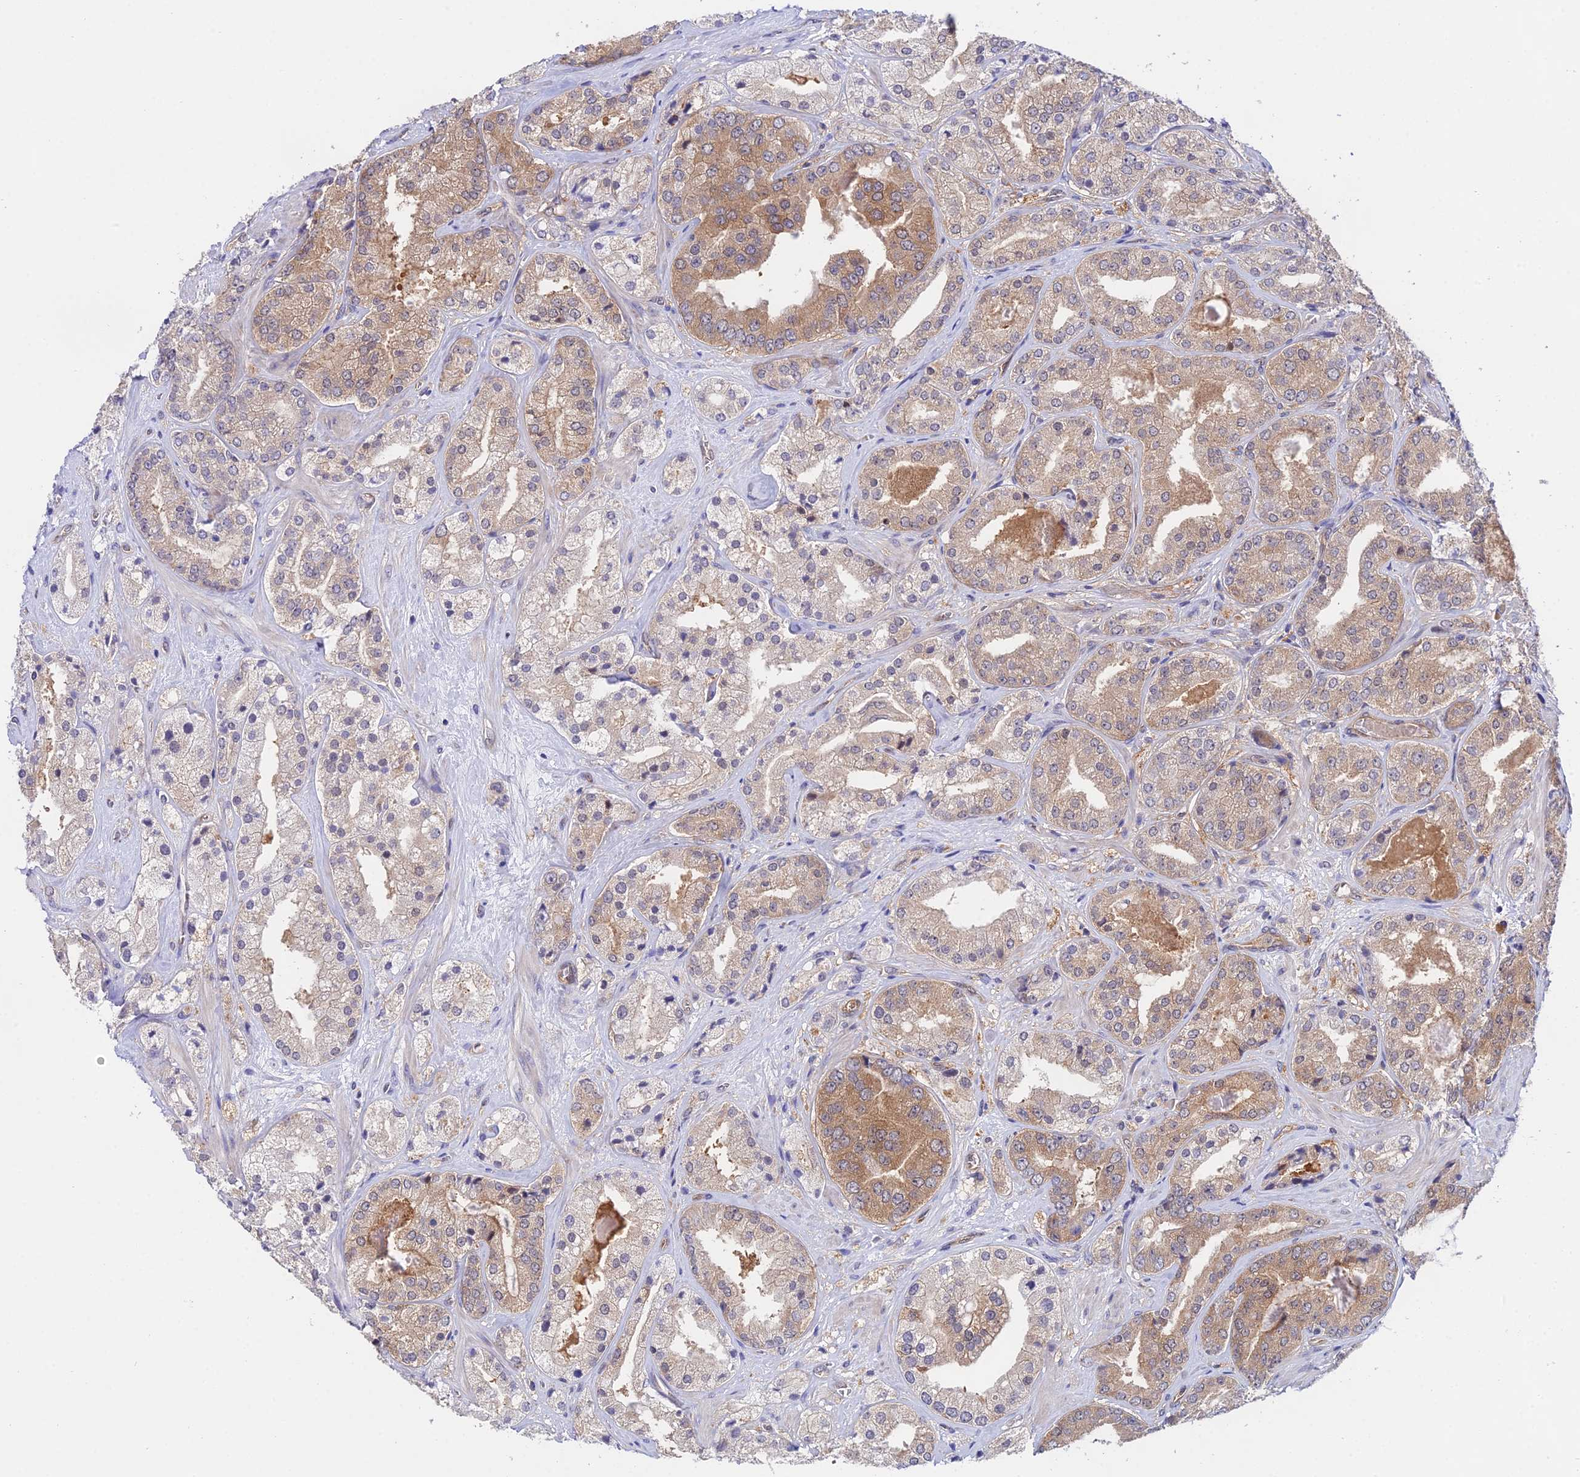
{"staining": {"intensity": "moderate", "quantity": "25%-75%", "location": "cytoplasmic/membranous"}, "tissue": "prostate cancer", "cell_type": "Tumor cells", "image_type": "cancer", "snomed": [{"axis": "morphology", "description": "Adenocarcinoma, High grade"}, {"axis": "topography", "description": "Prostate"}], "caption": "The photomicrograph exhibits immunohistochemical staining of prostate cancer. There is moderate cytoplasmic/membranous positivity is seen in approximately 25%-75% of tumor cells. The staining was performed using DAB, with brown indicating positive protein expression. Nuclei are stained blue with hematoxylin.", "gene": "PPP2R2C", "patient": {"sex": "male", "age": 63}}